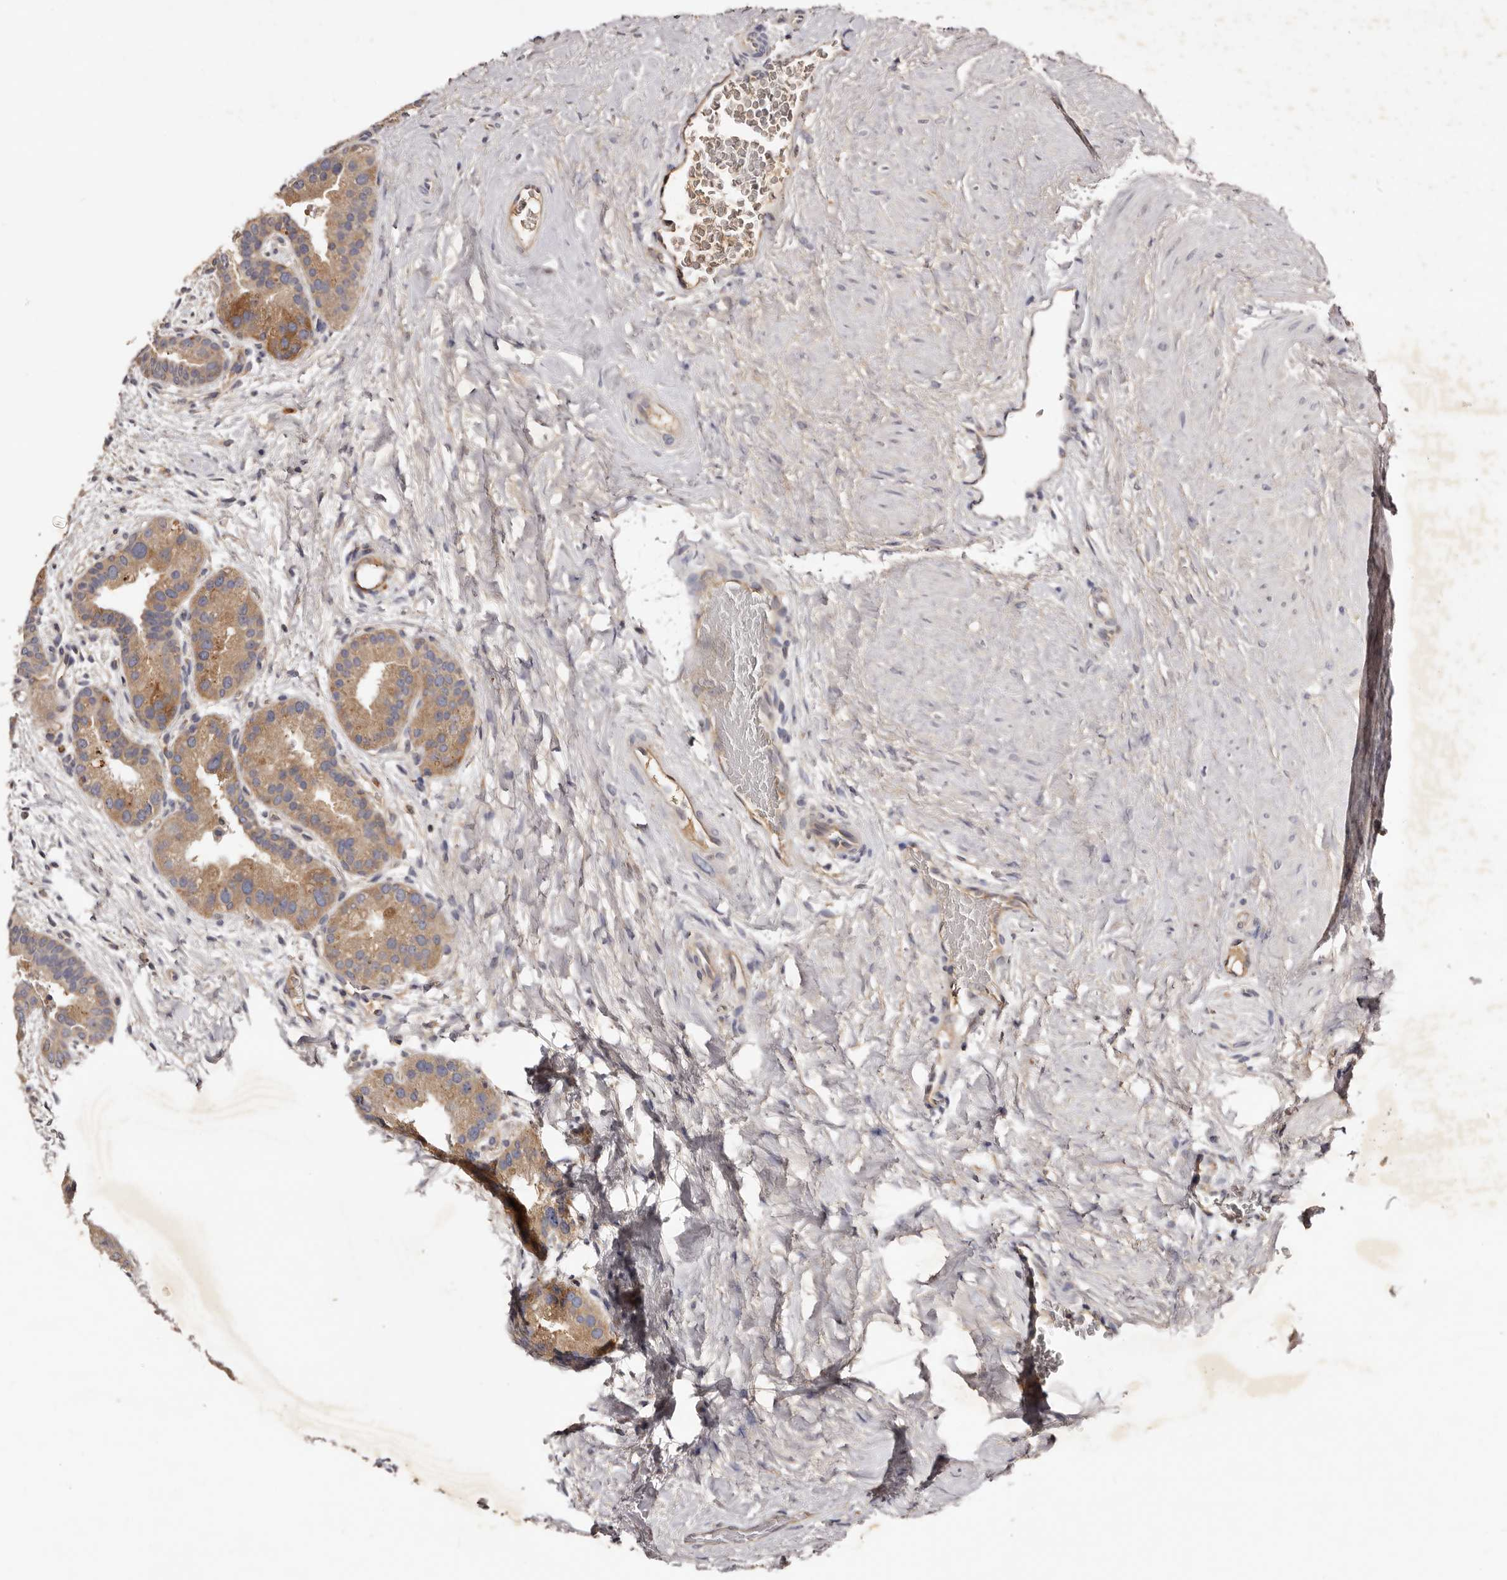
{"staining": {"intensity": "moderate", "quantity": ">75%", "location": "cytoplasmic/membranous"}, "tissue": "prostate cancer", "cell_type": "Tumor cells", "image_type": "cancer", "snomed": [{"axis": "morphology", "description": "Adenocarcinoma, High grade"}, {"axis": "topography", "description": "Prostate"}], "caption": "Protein expression analysis of prostate cancer exhibits moderate cytoplasmic/membranous expression in approximately >75% of tumor cells. The staining was performed using DAB (3,3'-diaminobenzidine), with brown indicating positive protein expression. Nuclei are stained blue with hematoxylin.", "gene": "LTV1", "patient": {"sex": "male", "age": 56}}